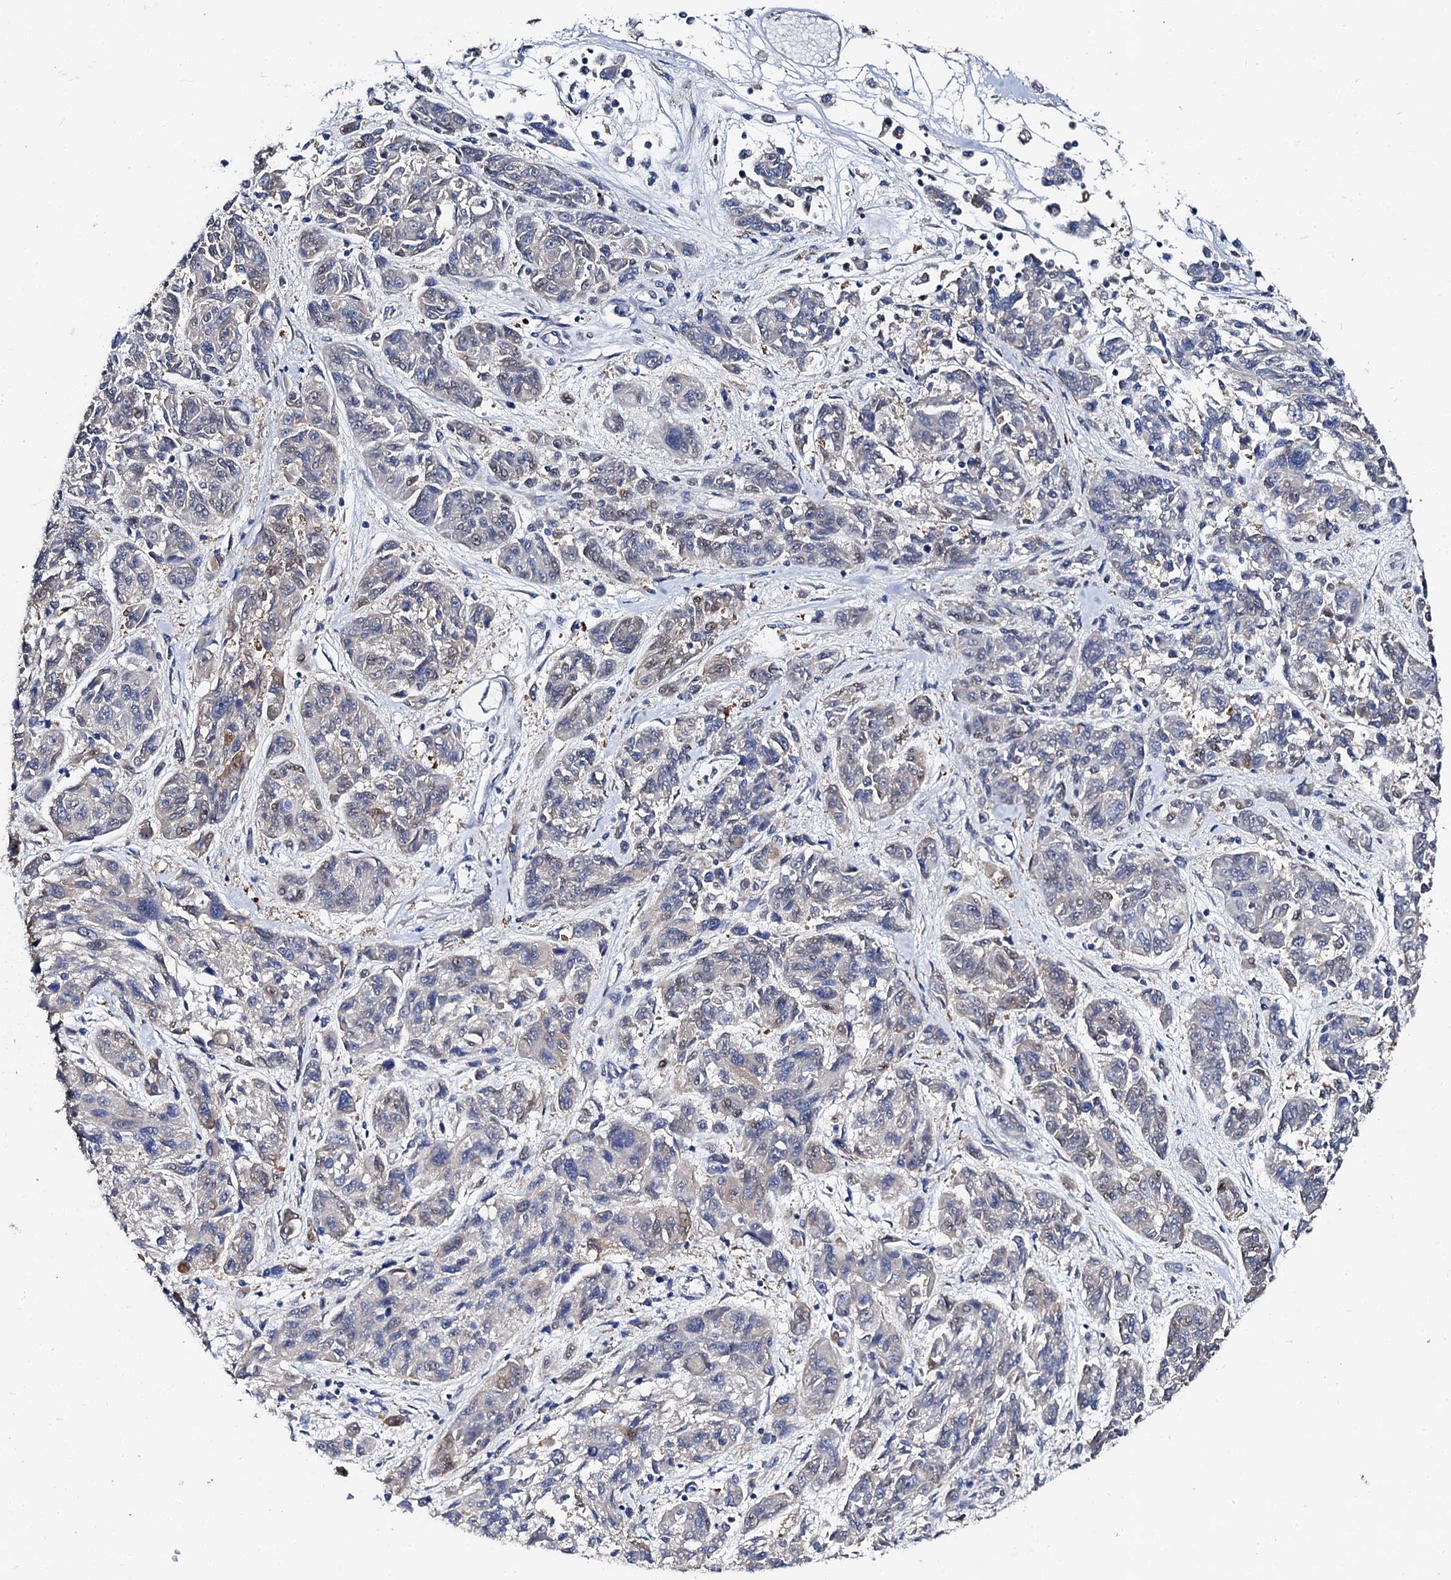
{"staining": {"intensity": "negative", "quantity": "none", "location": "none"}, "tissue": "melanoma", "cell_type": "Tumor cells", "image_type": "cancer", "snomed": [{"axis": "morphology", "description": "Malignant melanoma, NOS"}, {"axis": "topography", "description": "Skin"}], "caption": "Immunohistochemistry (IHC) micrograph of neoplastic tissue: melanoma stained with DAB (3,3'-diaminobenzidine) demonstrates no significant protein expression in tumor cells. Brightfield microscopy of immunohistochemistry stained with DAB (3,3'-diaminobenzidine) (brown) and hematoxylin (blue), captured at high magnification.", "gene": "KLHL32", "patient": {"sex": "male", "age": 53}}